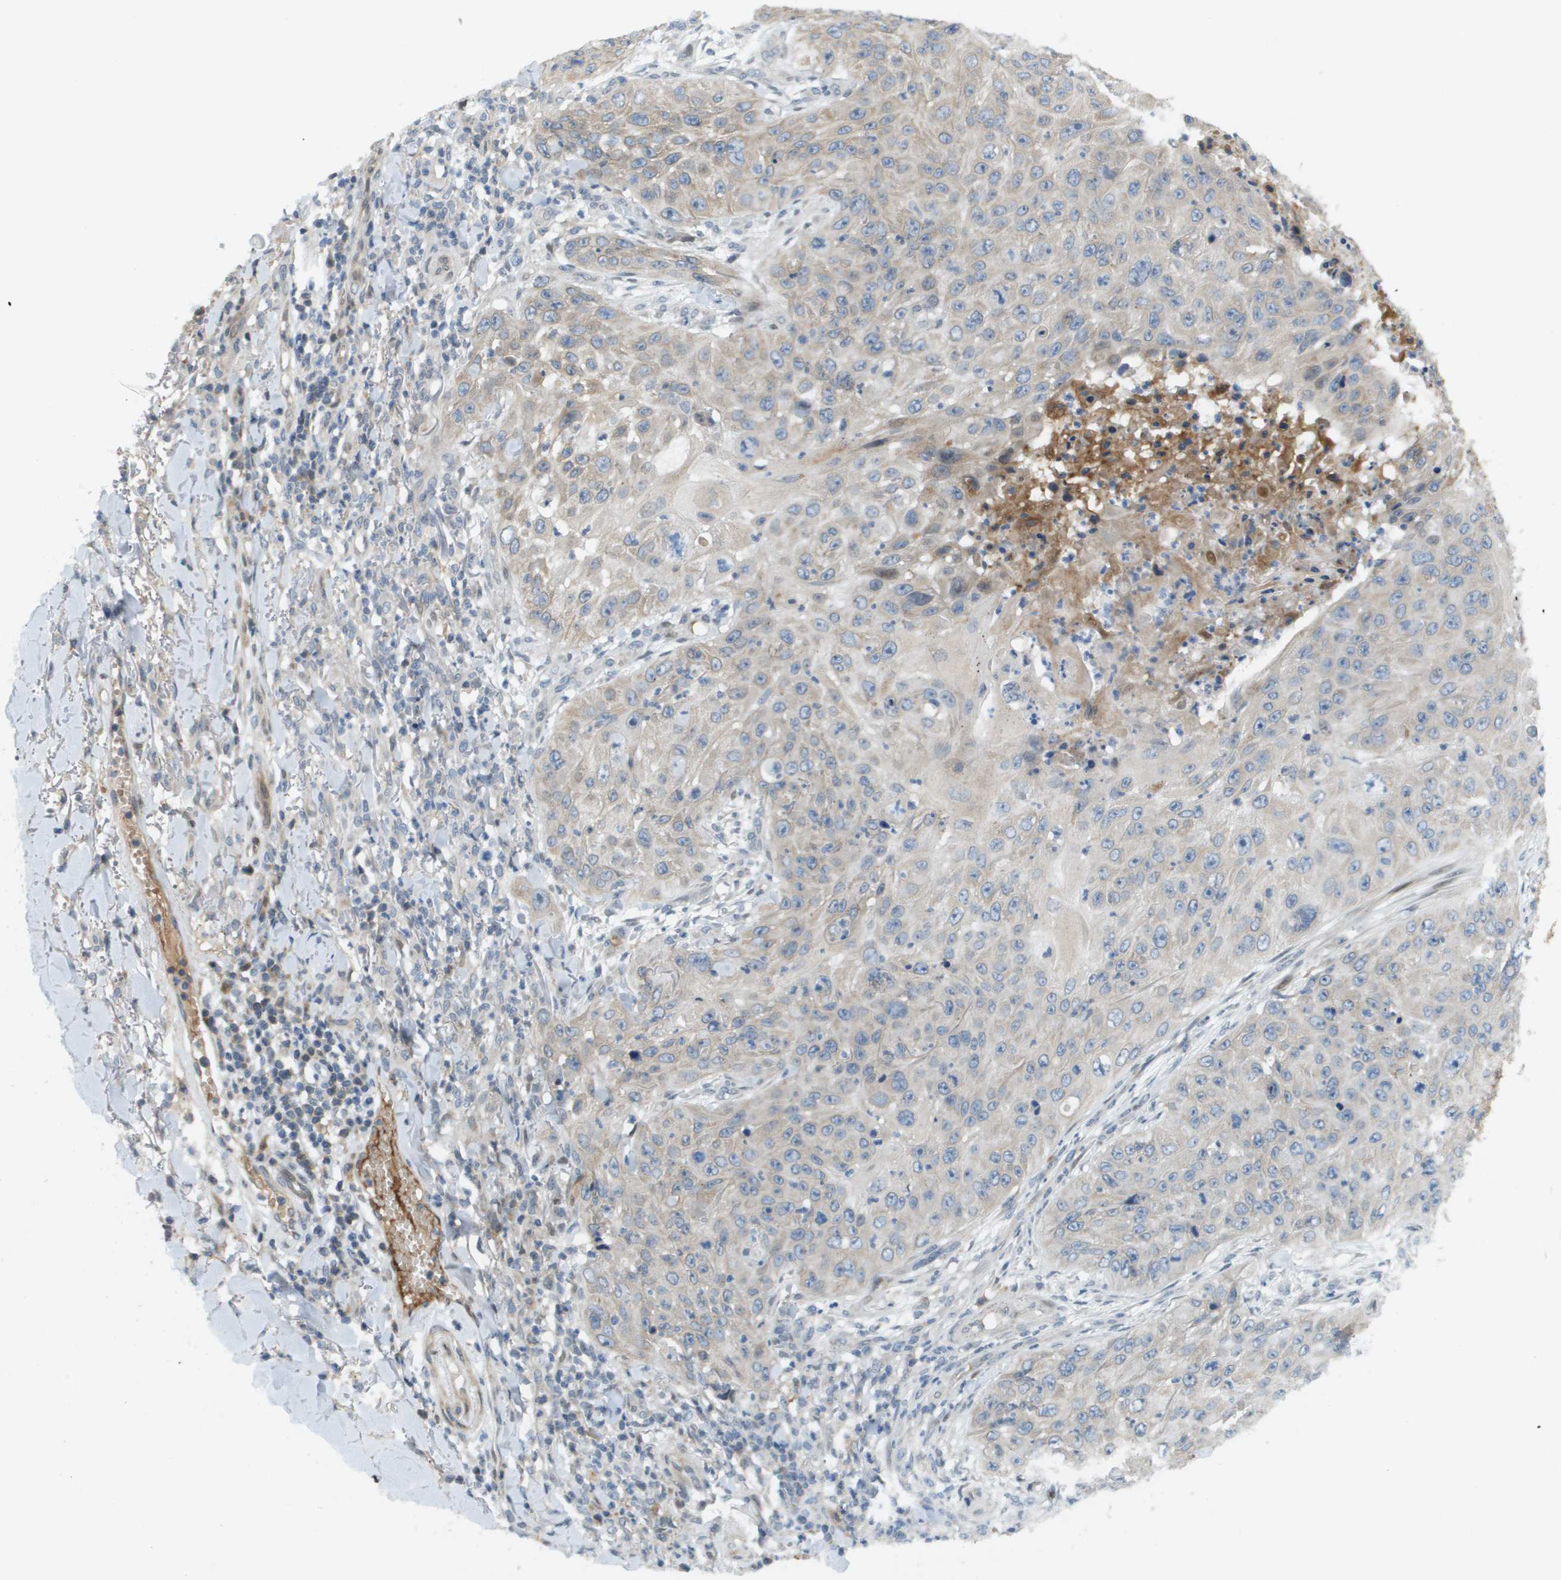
{"staining": {"intensity": "weak", "quantity": ">75%", "location": "cytoplasmic/membranous"}, "tissue": "skin cancer", "cell_type": "Tumor cells", "image_type": "cancer", "snomed": [{"axis": "morphology", "description": "Squamous cell carcinoma, NOS"}, {"axis": "topography", "description": "Skin"}], "caption": "Weak cytoplasmic/membranous positivity is present in approximately >75% of tumor cells in skin cancer (squamous cell carcinoma).", "gene": "CACNB4", "patient": {"sex": "female", "age": 80}}